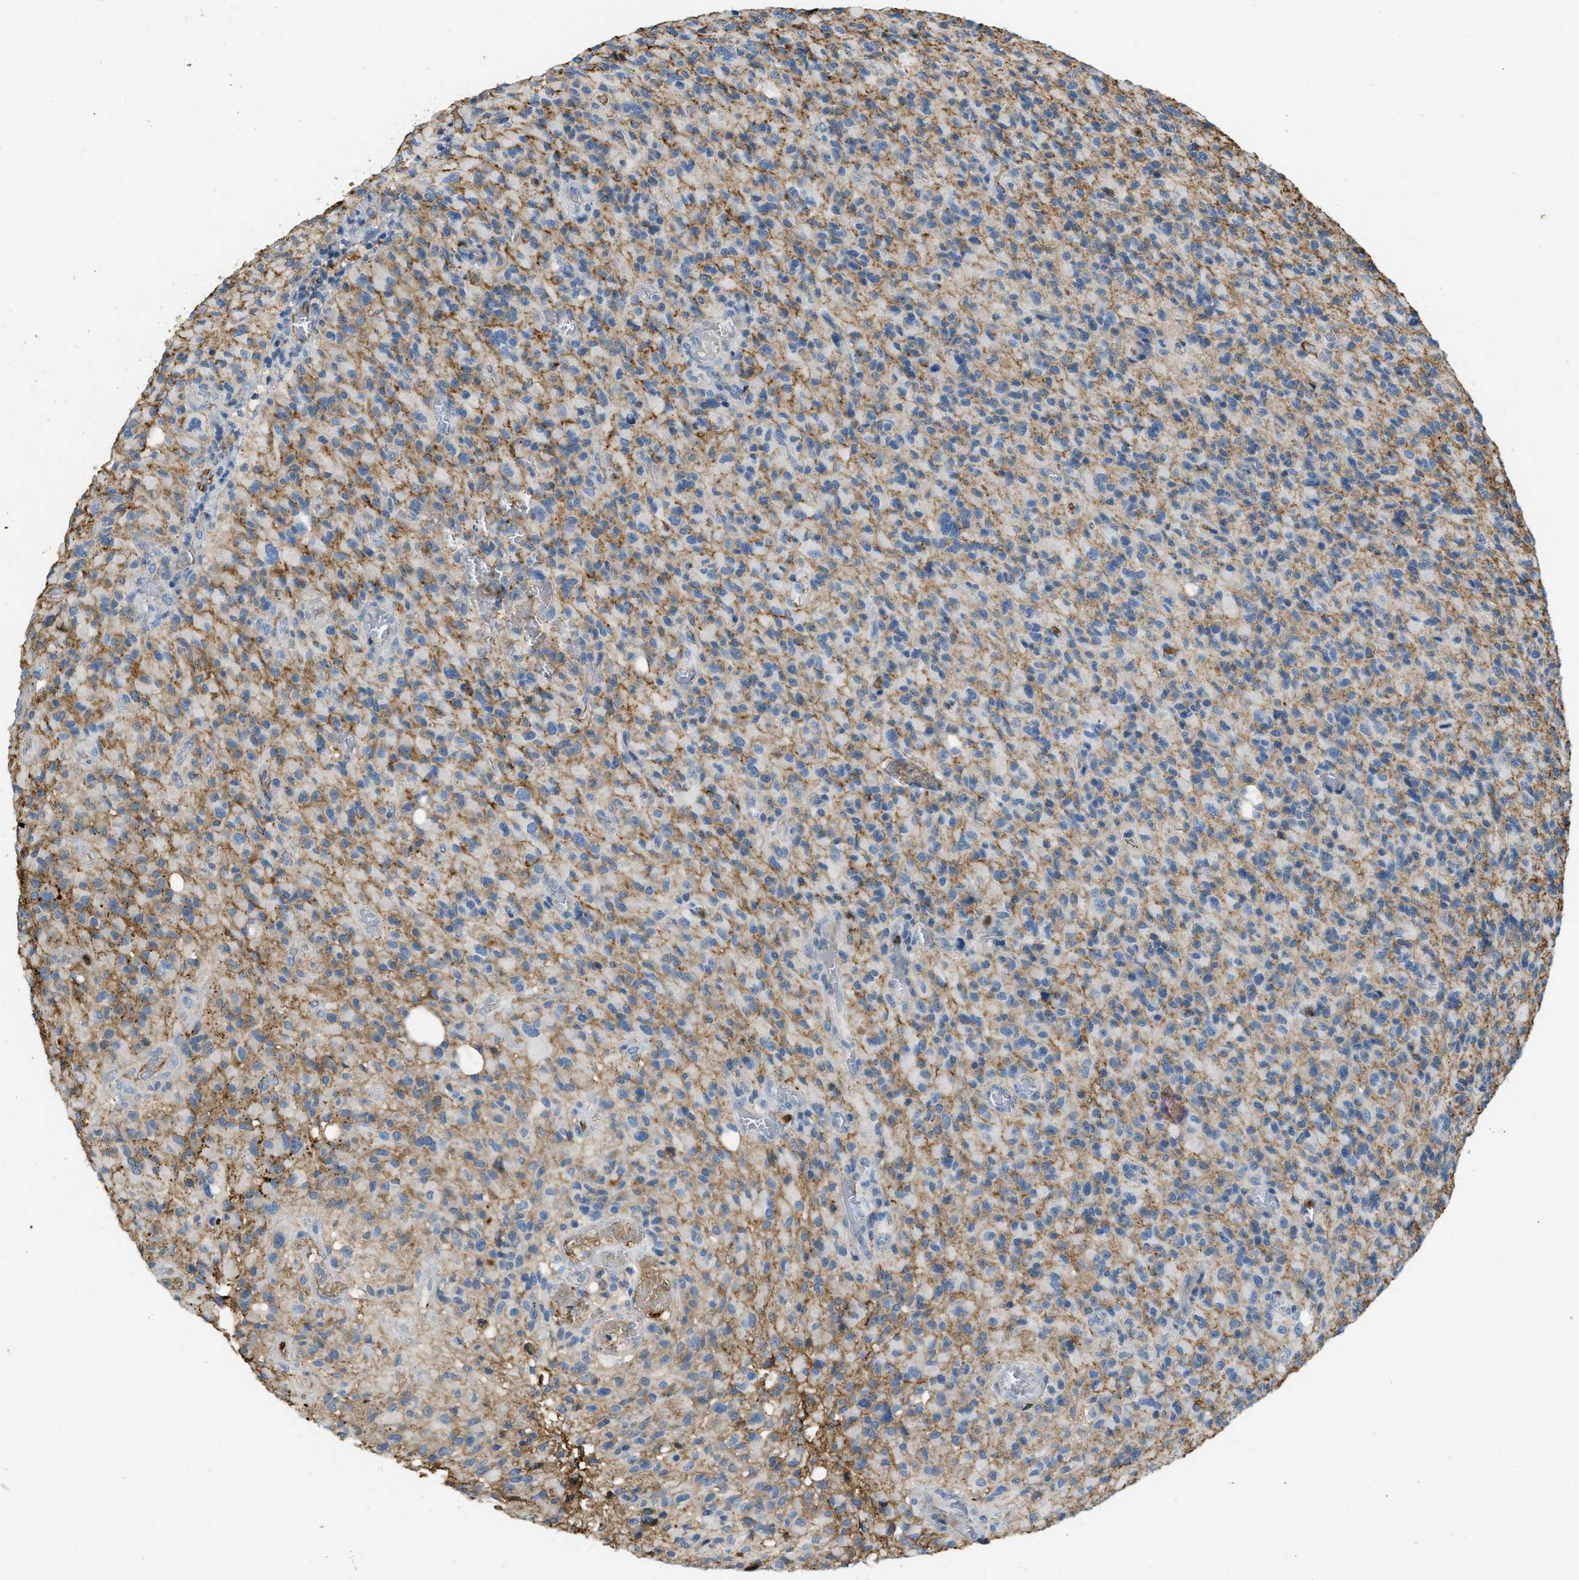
{"staining": {"intensity": "moderate", "quantity": "<25%", "location": "cytoplasmic/membranous"}, "tissue": "glioma", "cell_type": "Tumor cells", "image_type": "cancer", "snomed": [{"axis": "morphology", "description": "Glioma, malignant, High grade"}, {"axis": "topography", "description": "Brain"}], "caption": "An image showing moderate cytoplasmic/membranous staining in approximately <25% of tumor cells in high-grade glioma (malignant), as visualized by brown immunohistochemical staining.", "gene": "PRTN3", "patient": {"sex": "male", "age": 71}}